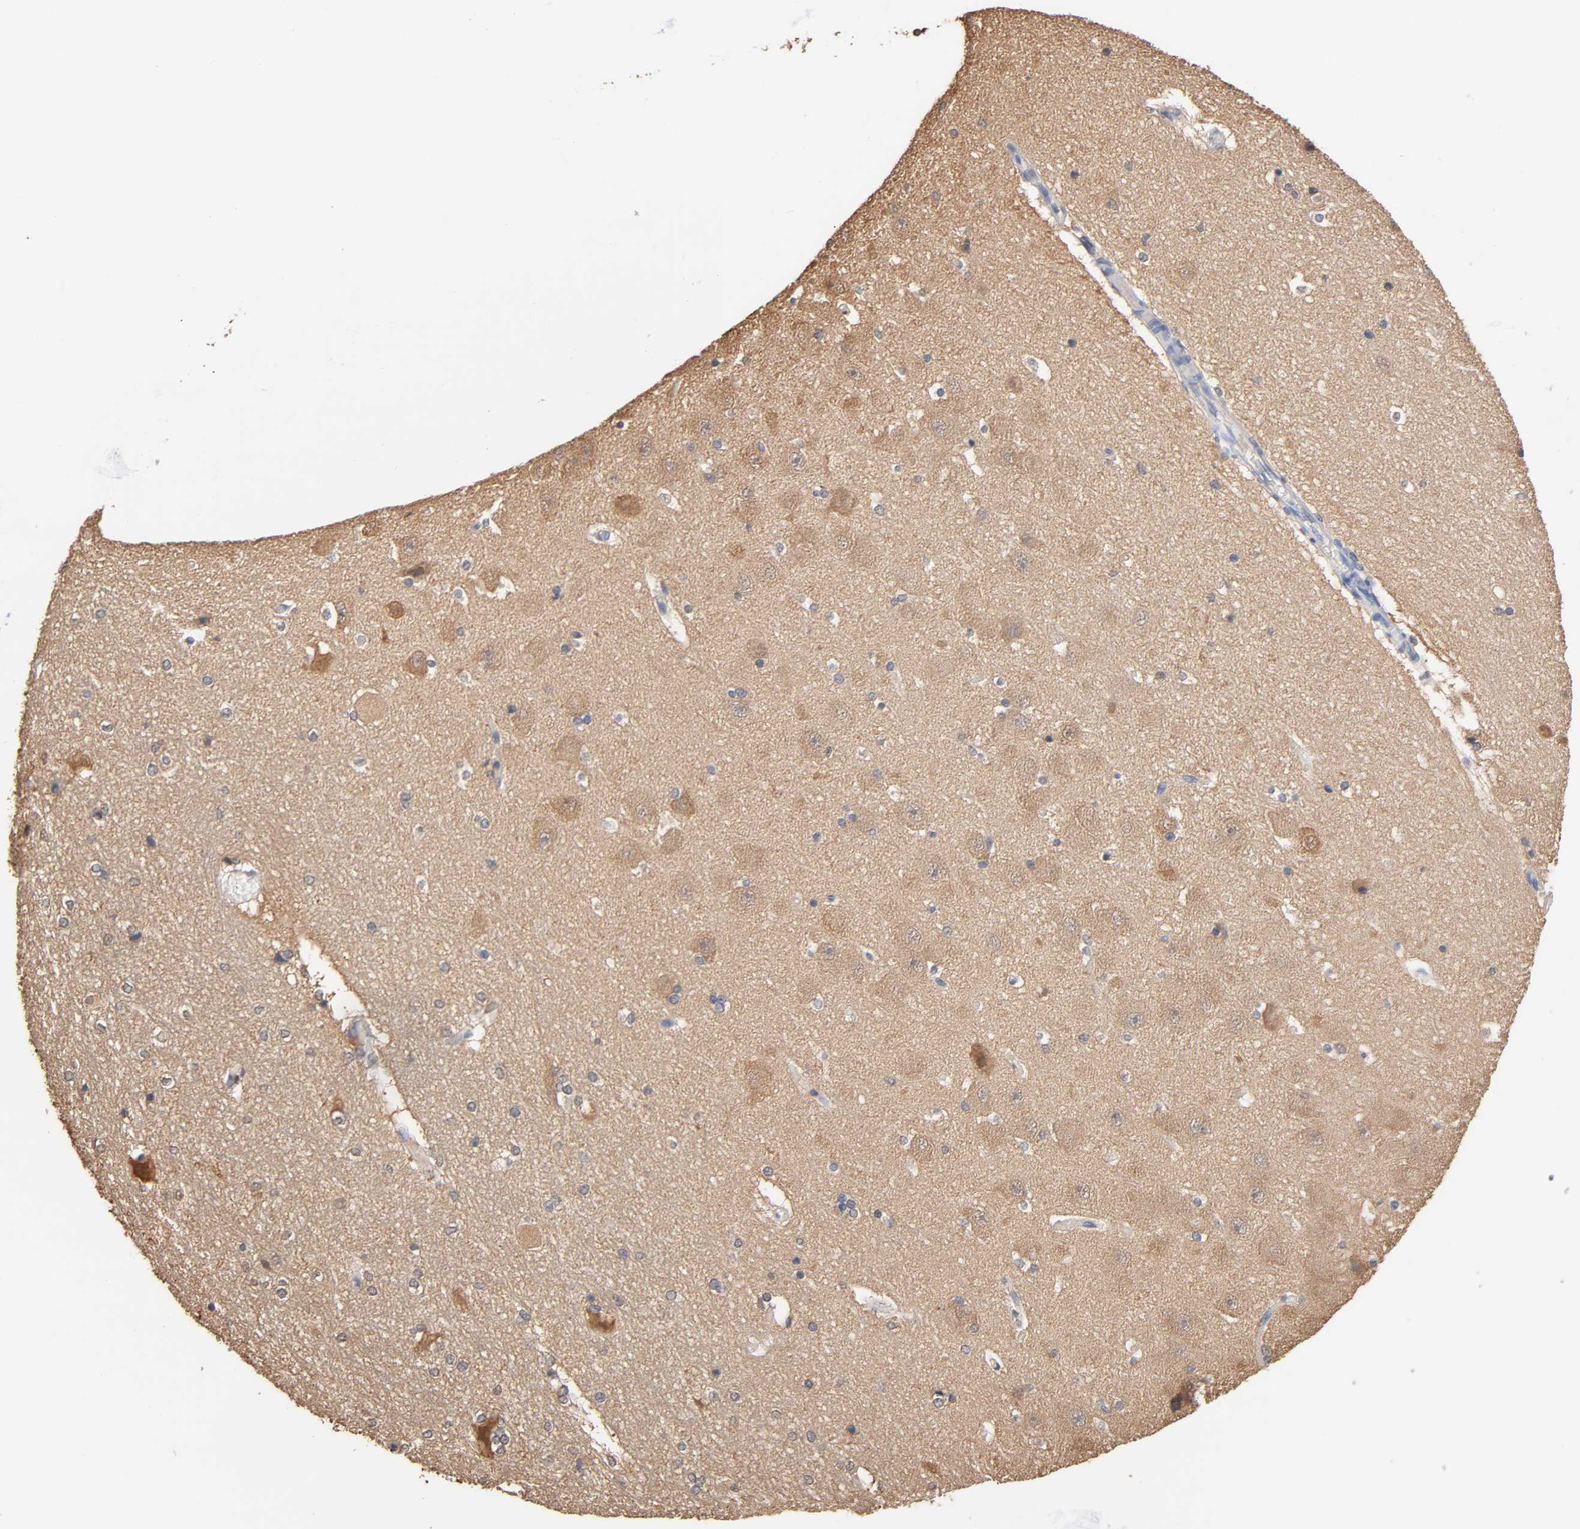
{"staining": {"intensity": "negative", "quantity": "none", "location": "none"}, "tissue": "hippocampus", "cell_type": "Glial cells", "image_type": "normal", "snomed": [{"axis": "morphology", "description": "Normal tissue, NOS"}, {"axis": "topography", "description": "Hippocampus"}], "caption": "Human hippocampus stained for a protein using IHC demonstrates no staining in glial cells.", "gene": "ALDOA", "patient": {"sex": "female", "age": 19}}